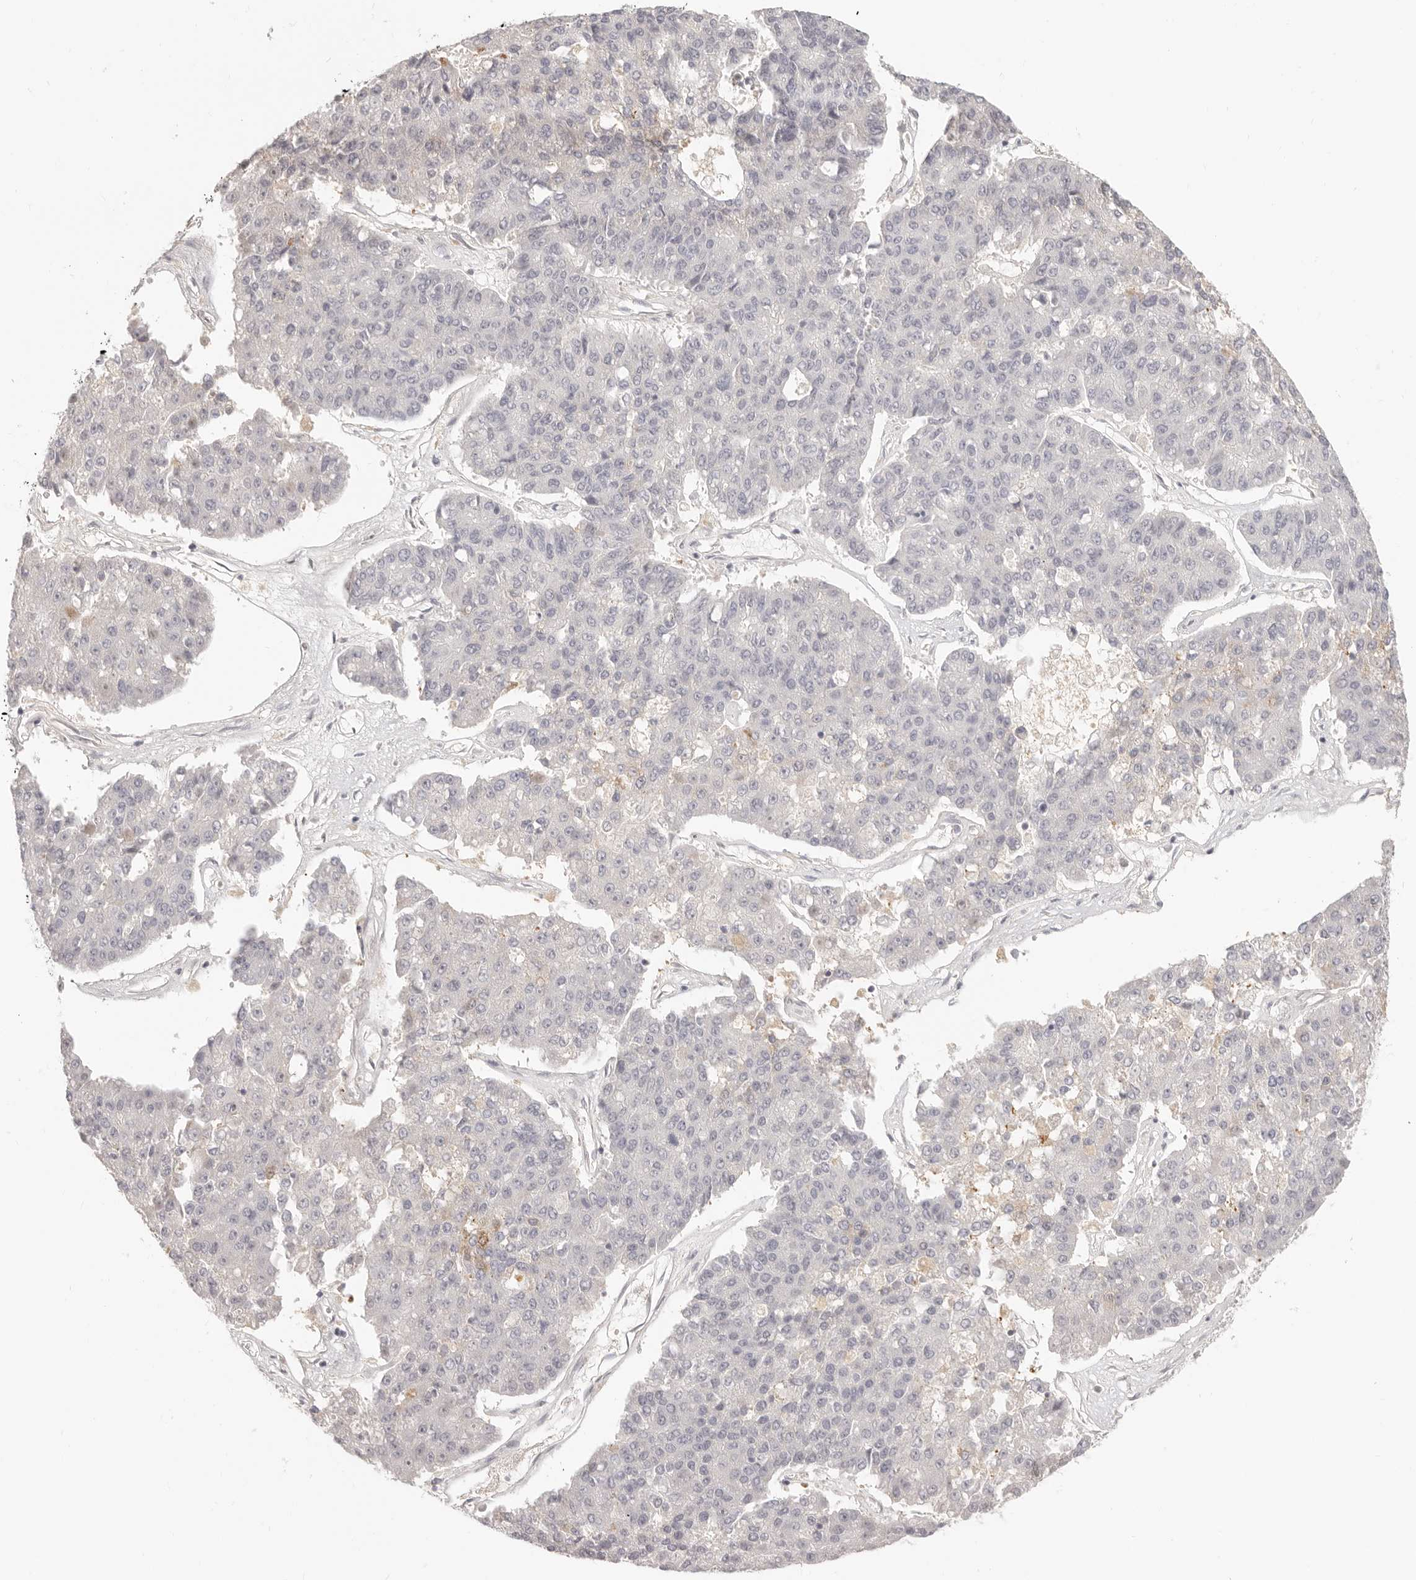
{"staining": {"intensity": "moderate", "quantity": "<25%", "location": "cytoplasmic/membranous"}, "tissue": "pancreatic cancer", "cell_type": "Tumor cells", "image_type": "cancer", "snomed": [{"axis": "morphology", "description": "Adenocarcinoma, NOS"}, {"axis": "topography", "description": "Pancreas"}], "caption": "A brown stain highlights moderate cytoplasmic/membranous positivity of a protein in pancreatic cancer (adenocarcinoma) tumor cells. The staining was performed using DAB to visualize the protein expression in brown, while the nuclei were stained in blue with hematoxylin (Magnification: 20x).", "gene": "FABP1", "patient": {"sex": "male", "age": 50}}